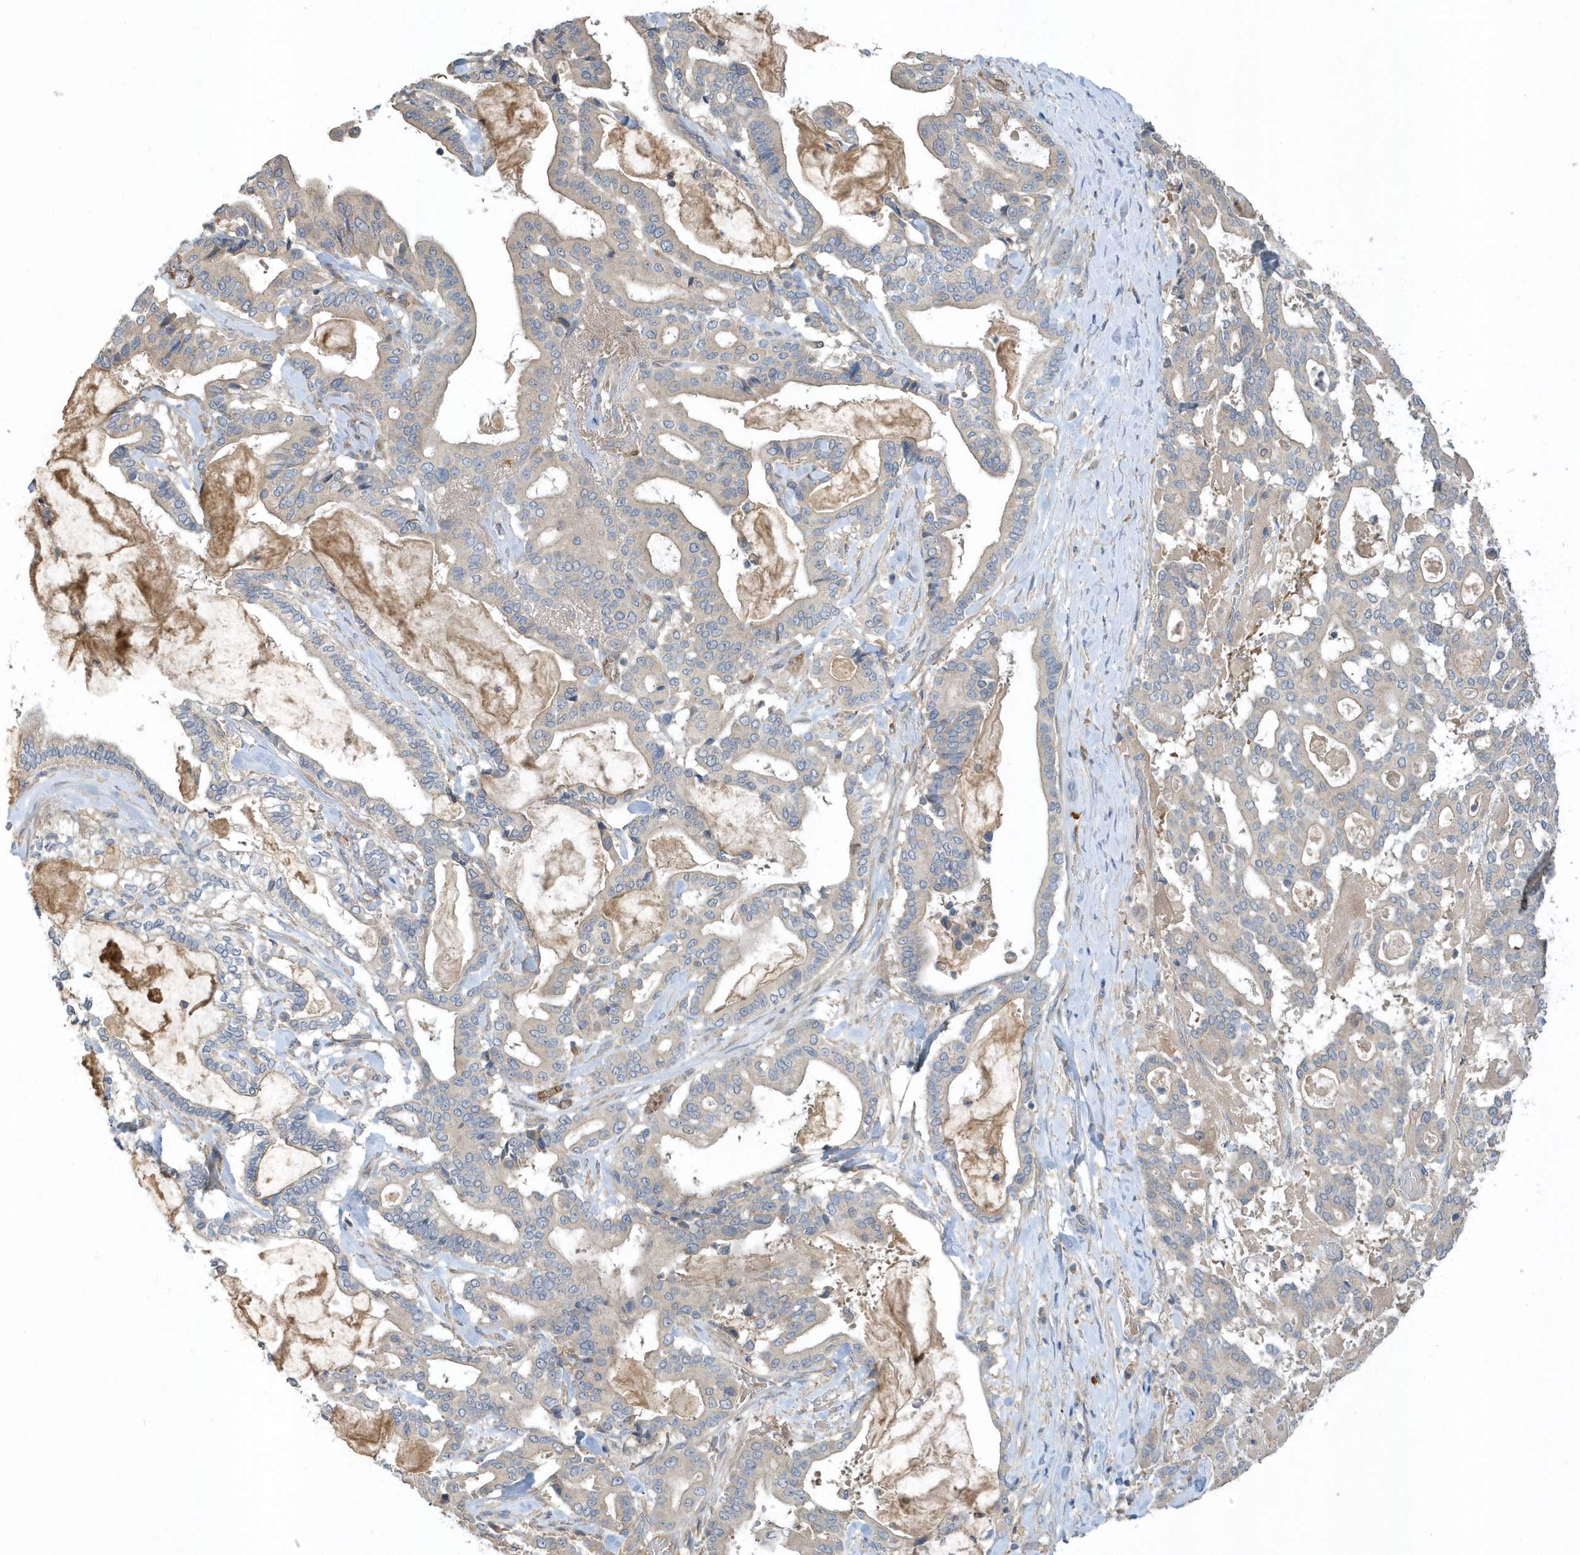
{"staining": {"intensity": "weak", "quantity": "<25%", "location": "cytoplasmic/membranous"}, "tissue": "pancreatic cancer", "cell_type": "Tumor cells", "image_type": "cancer", "snomed": [{"axis": "morphology", "description": "Adenocarcinoma, NOS"}, {"axis": "topography", "description": "Pancreas"}], "caption": "Immunohistochemistry (IHC) of human pancreatic adenocarcinoma displays no staining in tumor cells. (Stains: DAB (3,3'-diaminobenzidine) IHC with hematoxylin counter stain, Microscopy: brightfield microscopy at high magnification).", "gene": "USP53", "patient": {"sex": "male", "age": 63}}